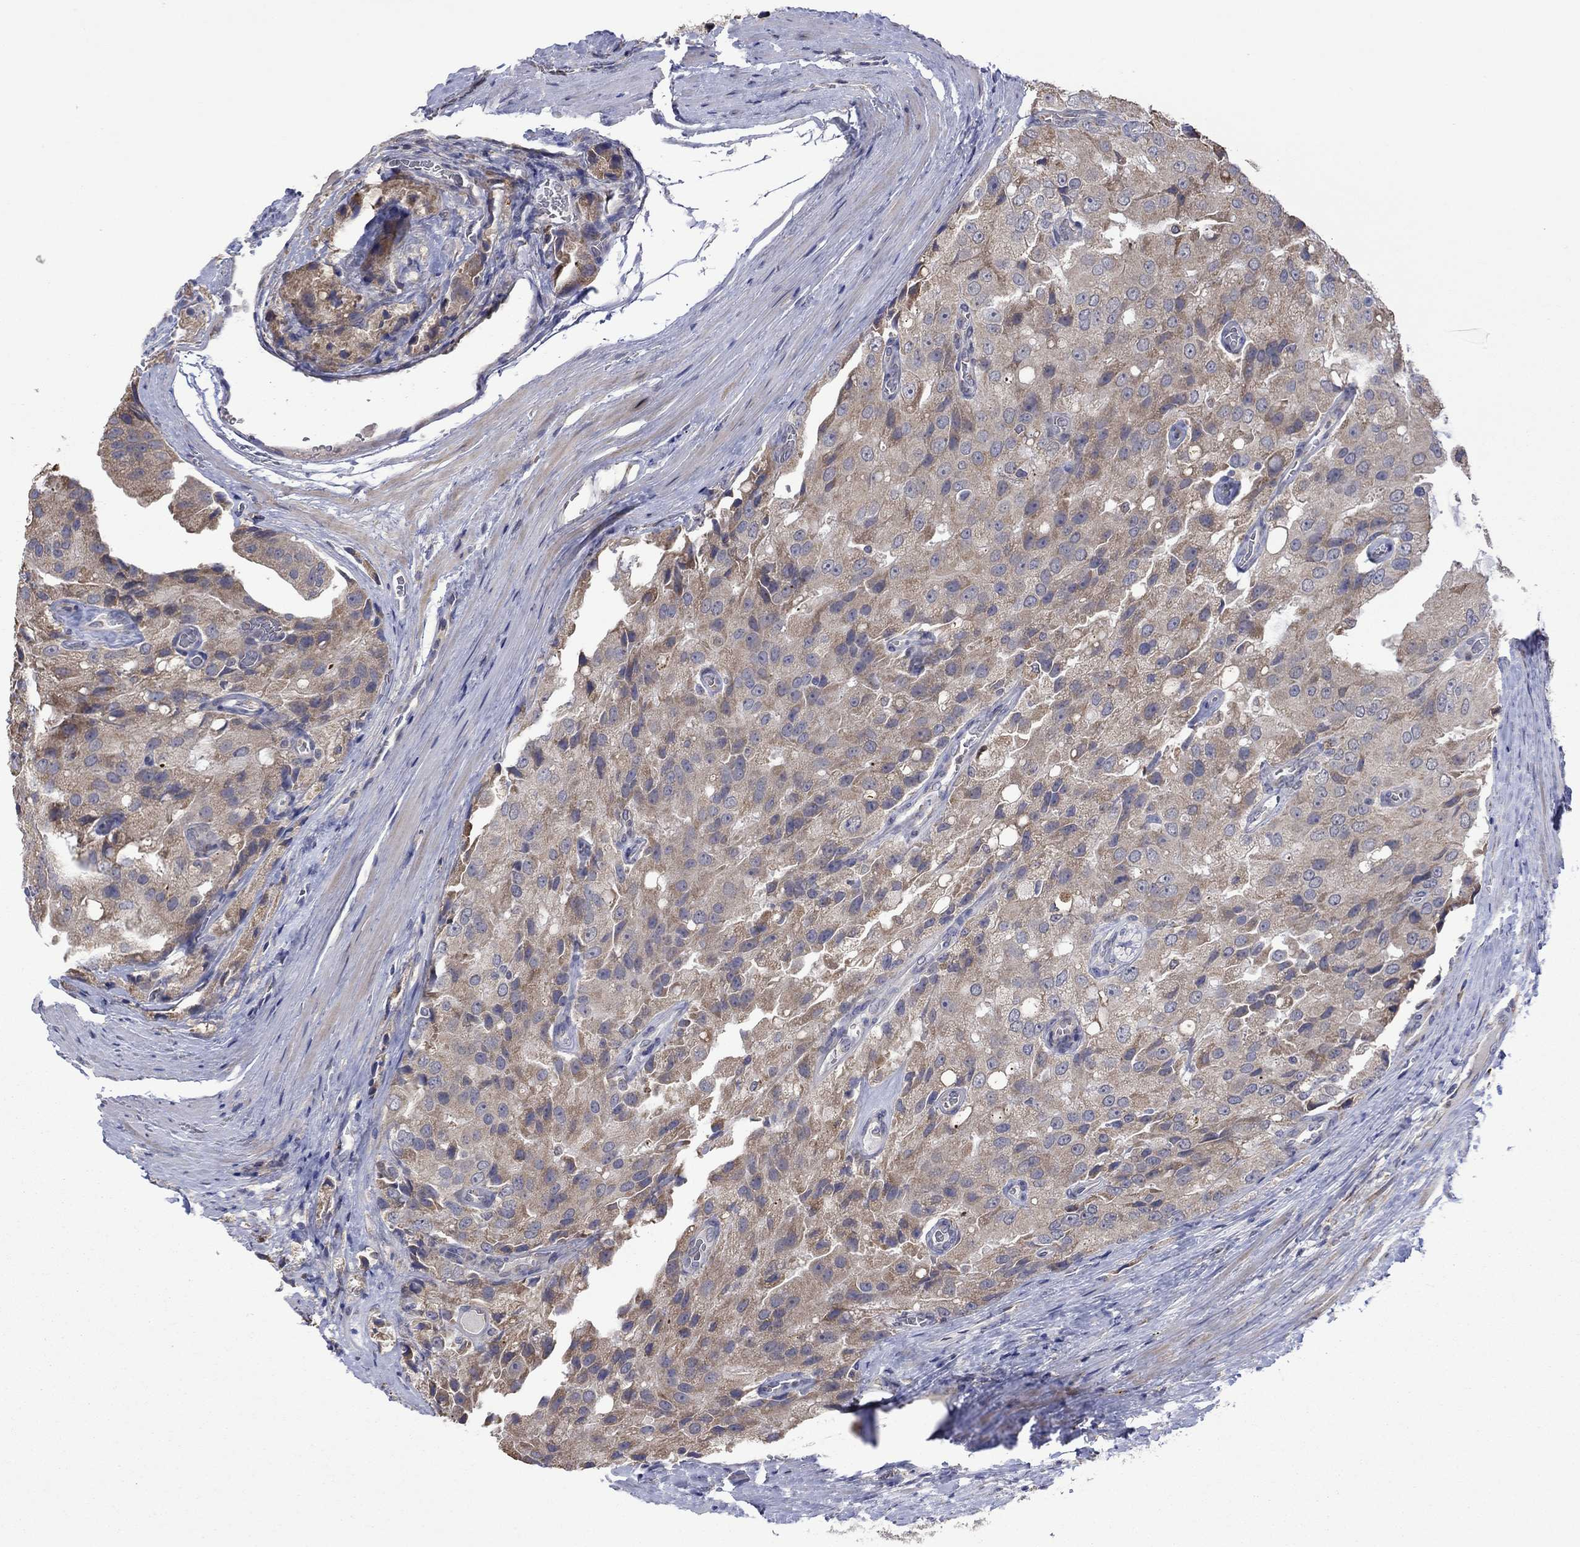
{"staining": {"intensity": "moderate", "quantity": "25%-75%", "location": "cytoplasmic/membranous"}, "tissue": "prostate cancer", "cell_type": "Tumor cells", "image_type": "cancer", "snomed": [{"axis": "morphology", "description": "Adenocarcinoma, NOS"}, {"axis": "topography", "description": "Prostate and seminal vesicle, NOS"}, {"axis": "topography", "description": "Prostate"}], "caption": "Brown immunohistochemical staining in prostate adenocarcinoma shows moderate cytoplasmic/membranous expression in about 25%-75% of tumor cells.", "gene": "FURIN", "patient": {"sex": "male", "age": 67}}